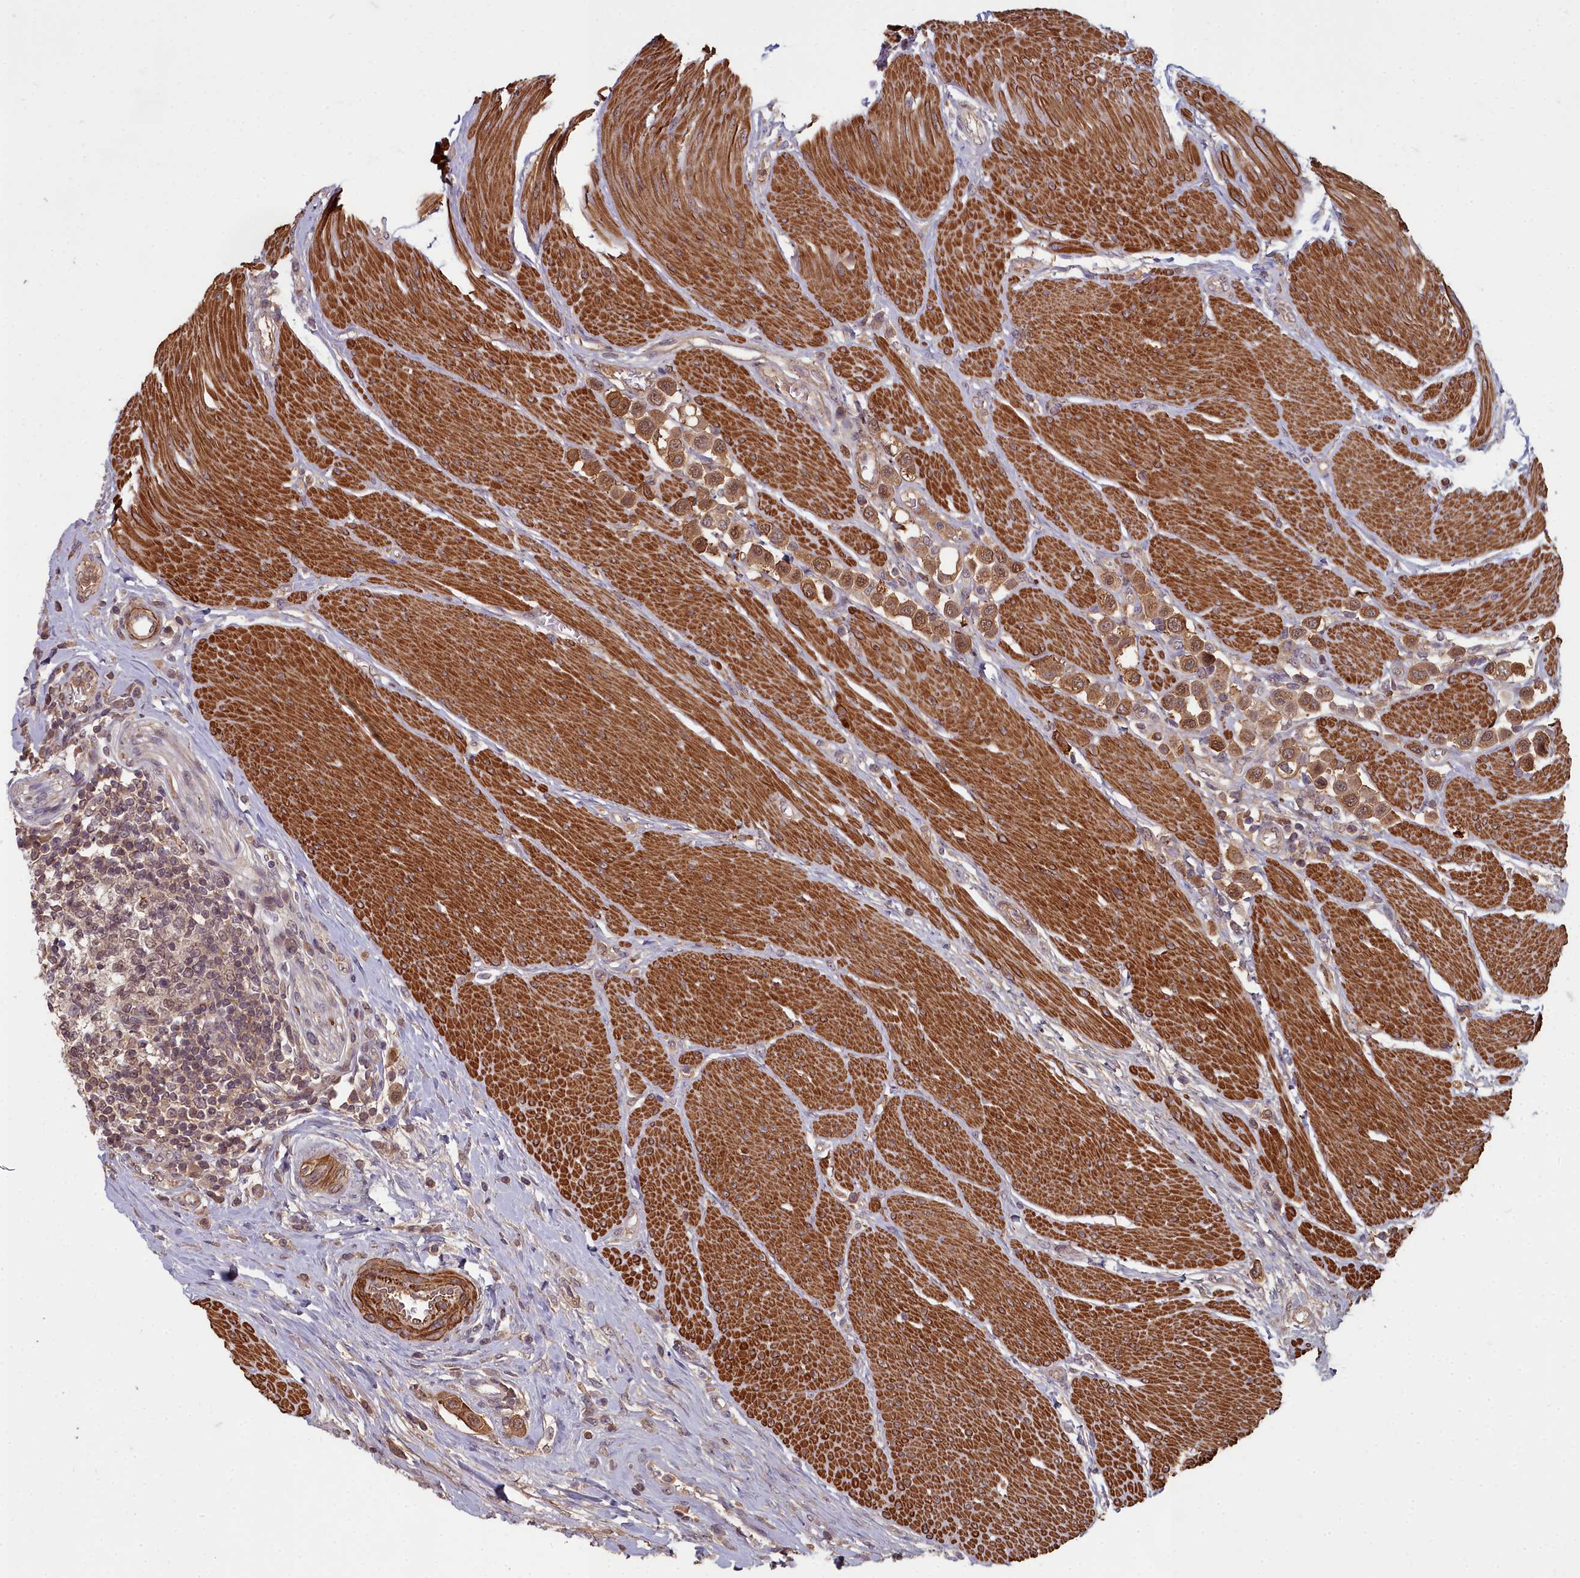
{"staining": {"intensity": "moderate", "quantity": ">75%", "location": "cytoplasmic/membranous,nuclear"}, "tissue": "urothelial cancer", "cell_type": "Tumor cells", "image_type": "cancer", "snomed": [{"axis": "morphology", "description": "Urothelial carcinoma, High grade"}, {"axis": "topography", "description": "Urinary bladder"}], "caption": "Tumor cells exhibit medium levels of moderate cytoplasmic/membranous and nuclear expression in about >75% of cells in human urothelial cancer. The protein is shown in brown color, while the nuclei are stained blue.", "gene": "ZNF626", "patient": {"sex": "male", "age": 50}}